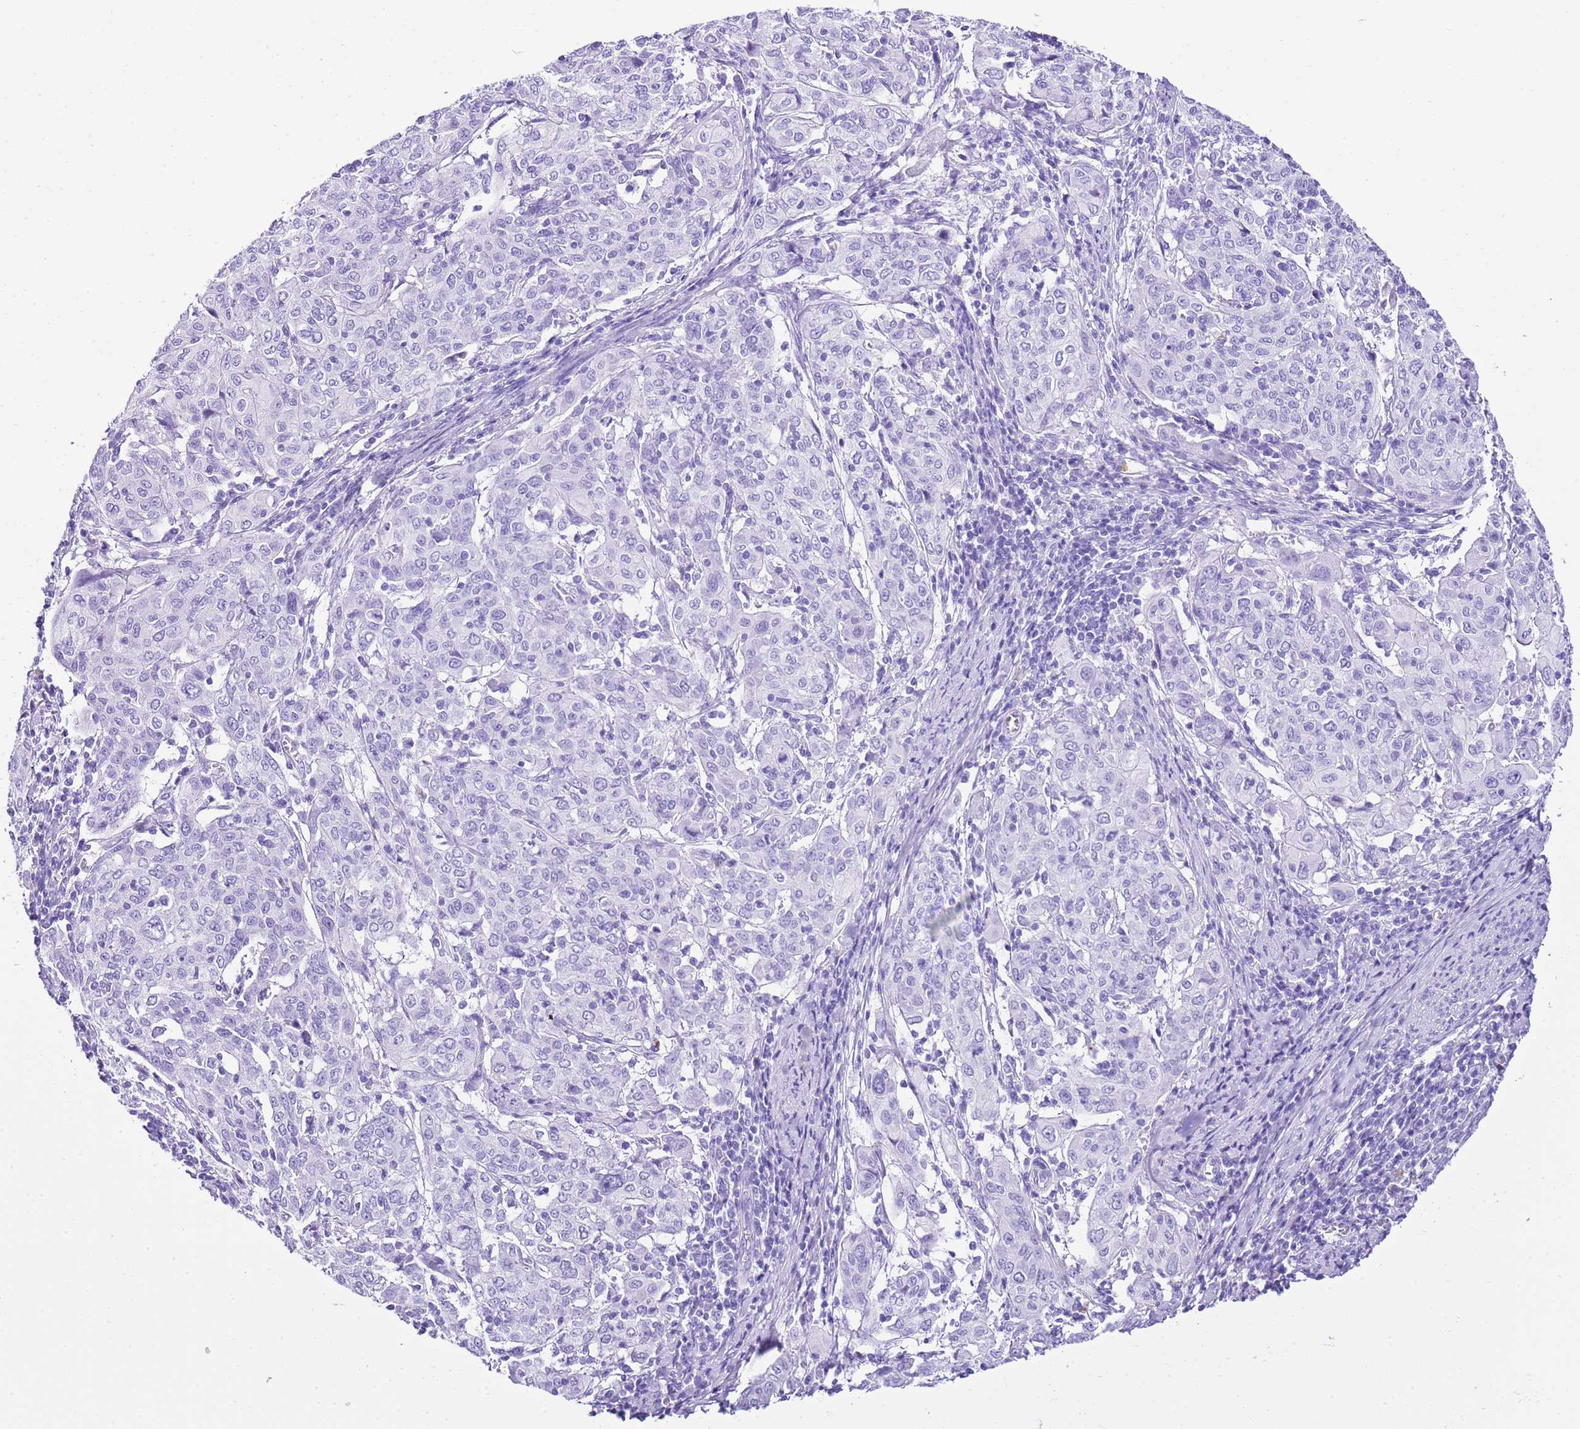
{"staining": {"intensity": "negative", "quantity": "none", "location": "none"}, "tissue": "cervical cancer", "cell_type": "Tumor cells", "image_type": "cancer", "snomed": [{"axis": "morphology", "description": "Squamous cell carcinoma, NOS"}, {"axis": "topography", "description": "Cervix"}], "caption": "Immunohistochemistry of cervical cancer shows no staining in tumor cells.", "gene": "KCNC1", "patient": {"sex": "female", "age": 67}}